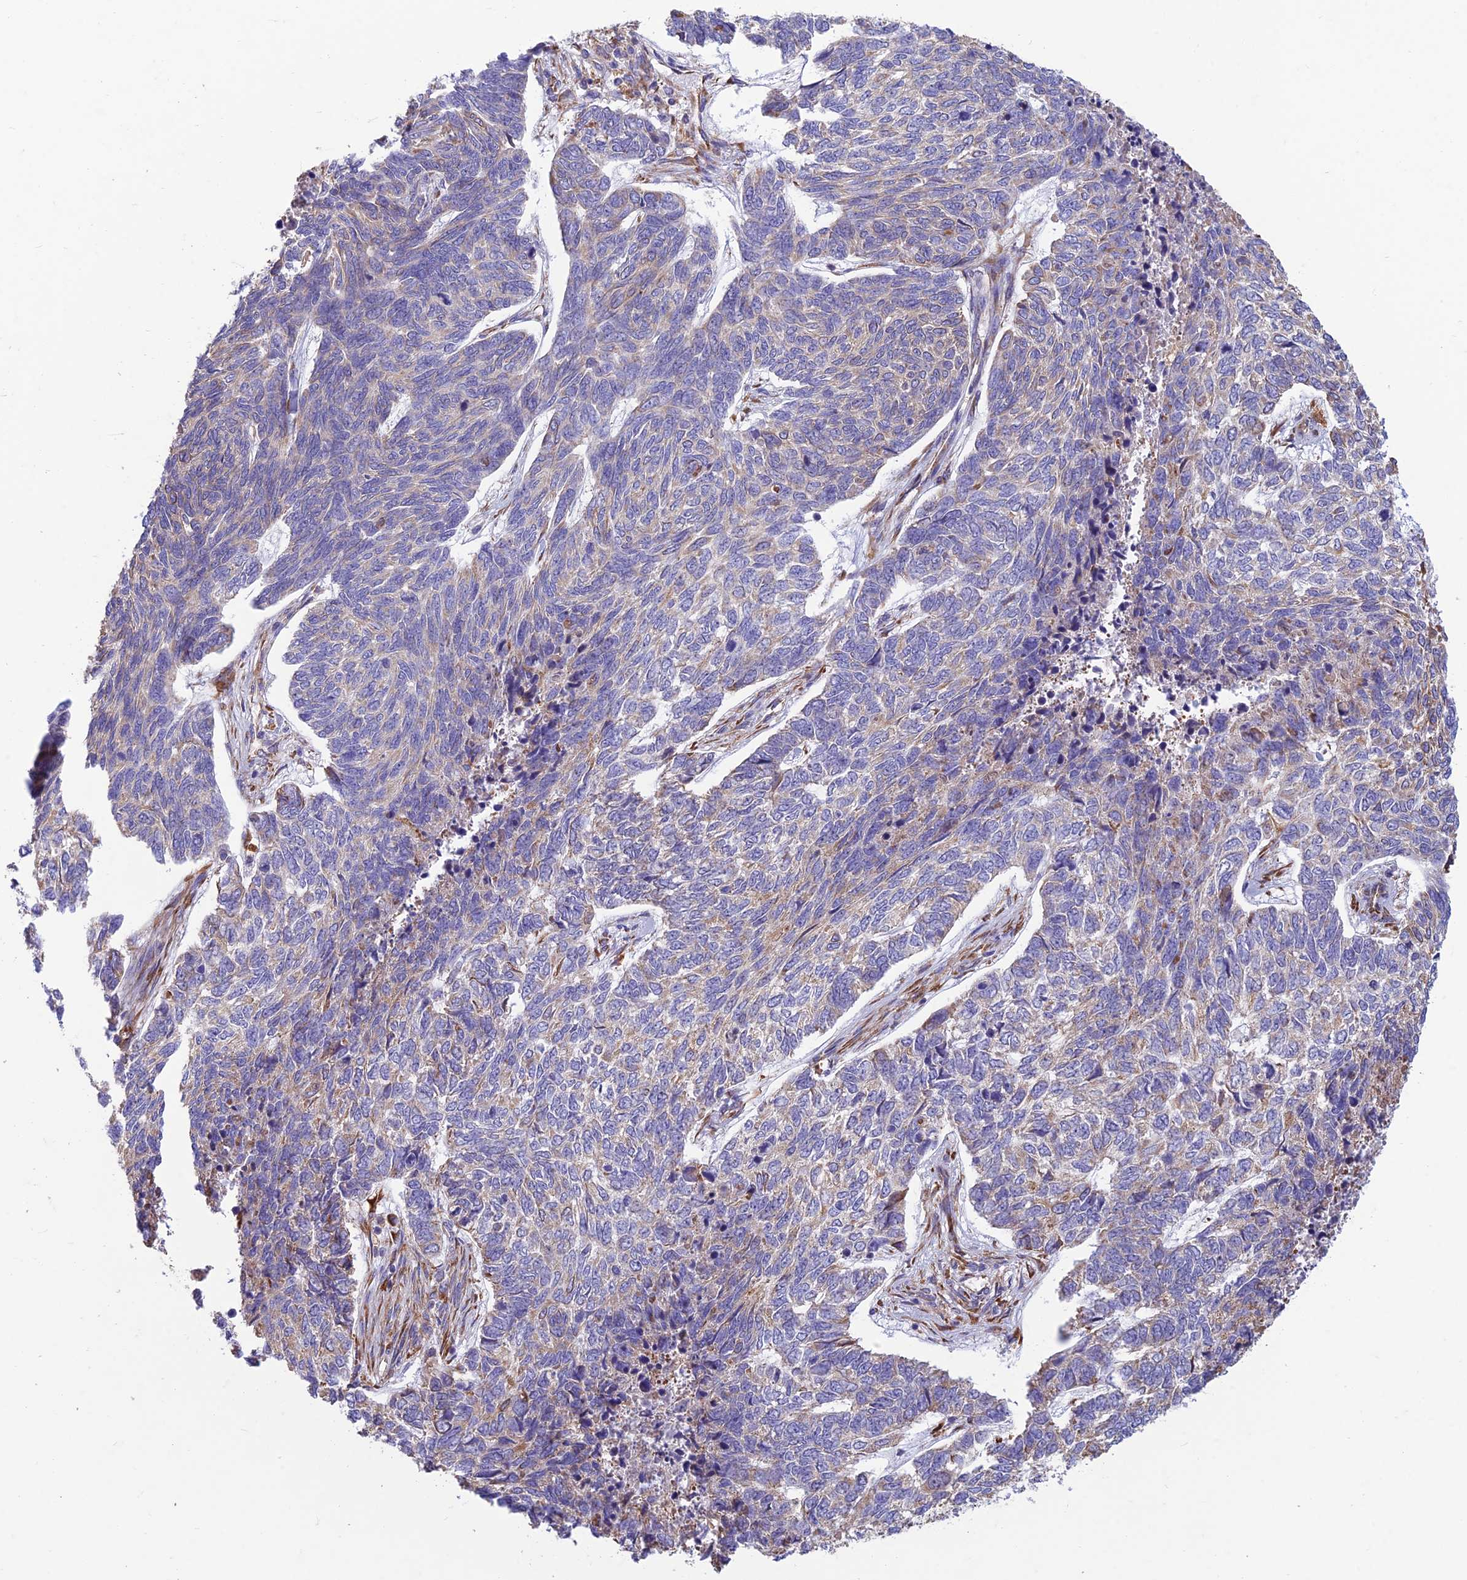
{"staining": {"intensity": "weak", "quantity": "<25%", "location": "cytoplasmic/membranous"}, "tissue": "skin cancer", "cell_type": "Tumor cells", "image_type": "cancer", "snomed": [{"axis": "morphology", "description": "Basal cell carcinoma"}, {"axis": "topography", "description": "Skin"}], "caption": "Image shows no protein positivity in tumor cells of skin cancer (basal cell carcinoma) tissue.", "gene": "RPL17-C18orf32", "patient": {"sex": "female", "age": 65}}